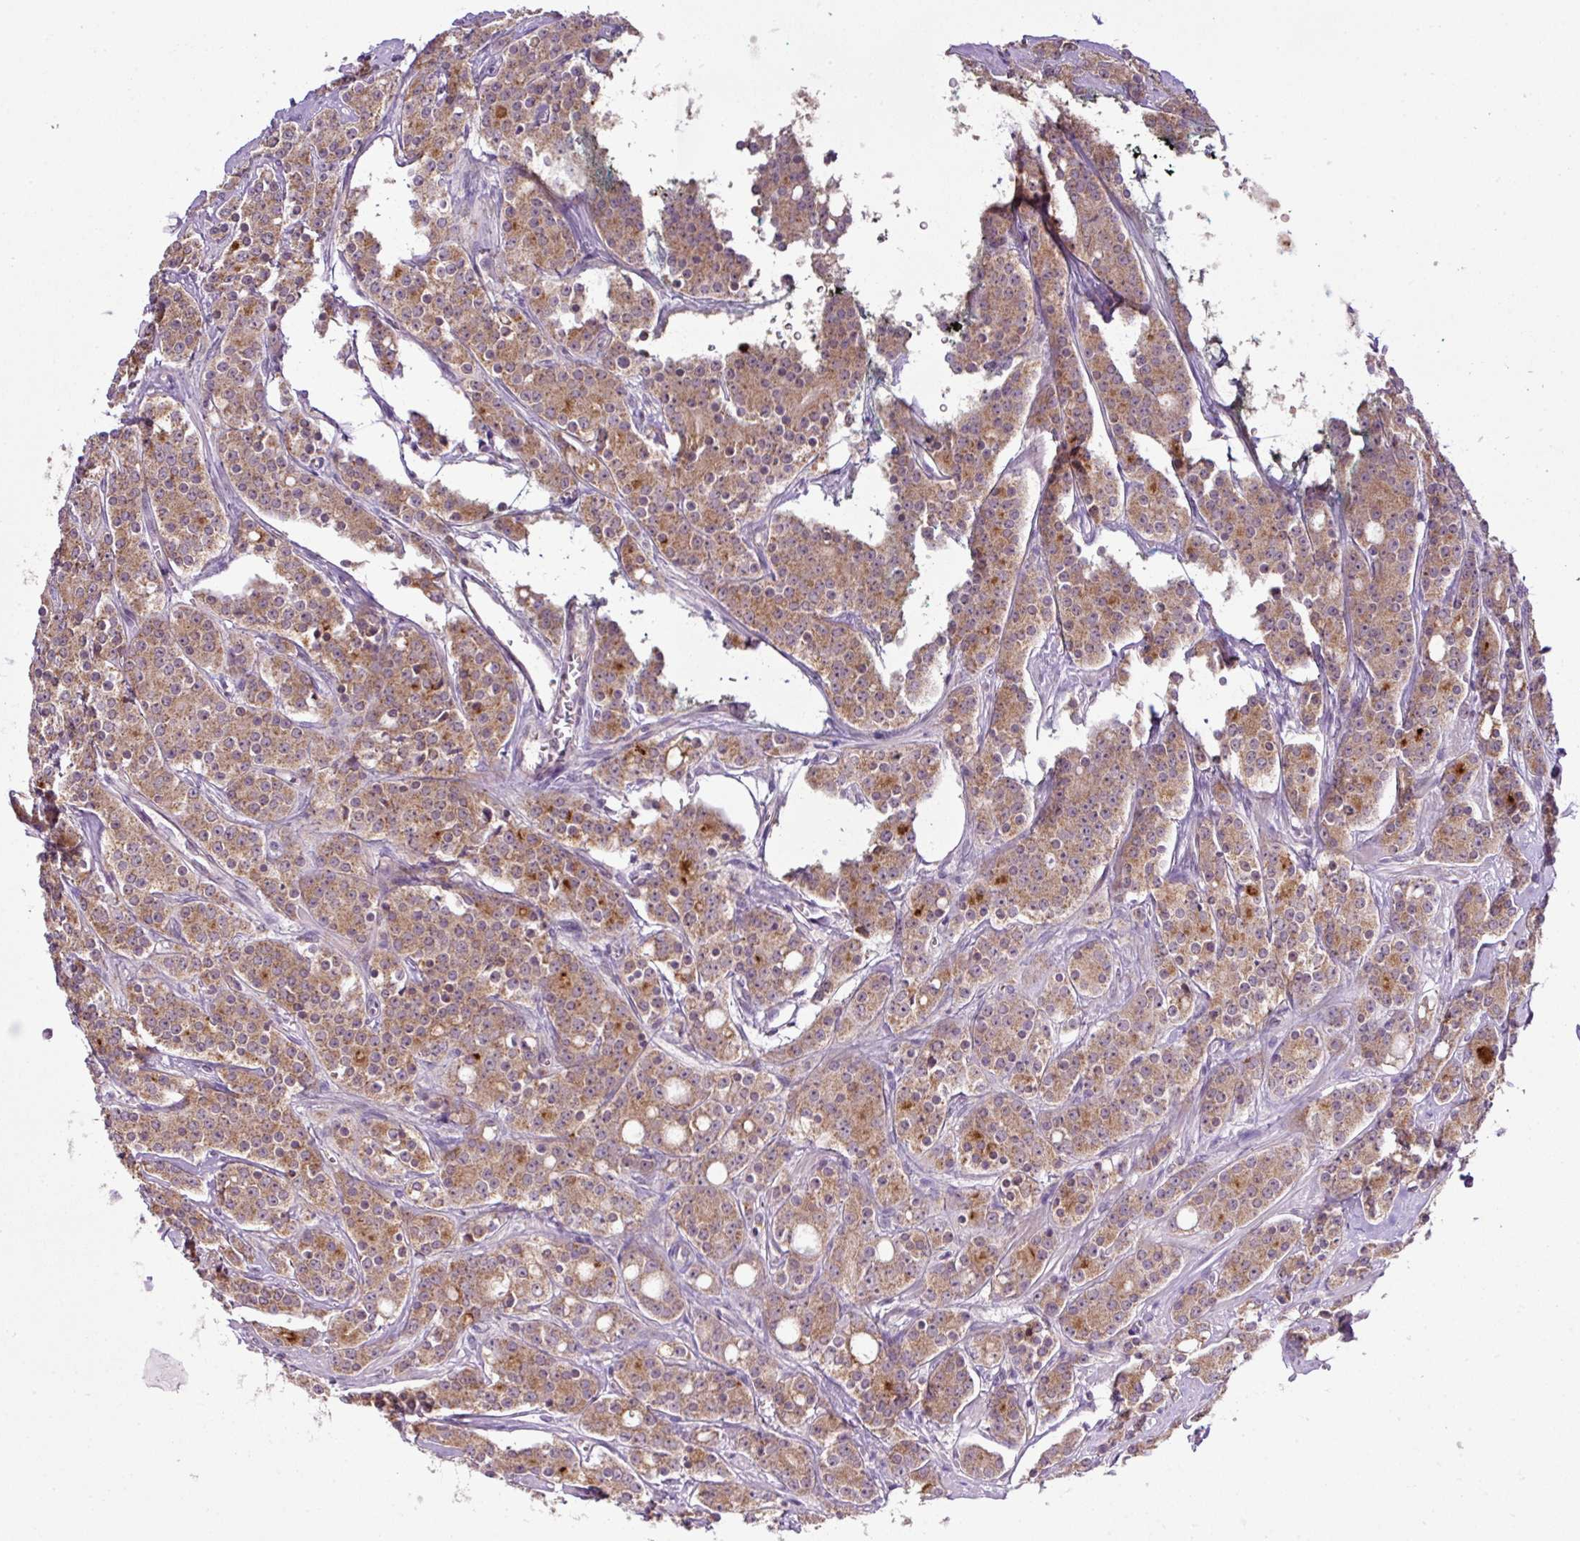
{"staining": {"intensity": "moderate", "quantity": ">75%", "location": "cytoplasmic/membranous"}, "tissue": "prostate cancer", "cell_type": "Tumor cells", "image_type": "cancer", "snomed": [{"axis": "morphology", "description": "Adenocarcinoma, High grade"}, {"axis": "topography", "description": "Prostate"}], "caption": "Immunohistochemistry (IHC) (DAB (3,3'-diaminobenzidine)) staining of prostate adenocarcinoma (high-grade) reveals moderate cytoplasmic/membranous protein expression in approximately >75% of tumor cells.", "gene": "SMCO4", "patient": {"sex": "male", "age": 62}}